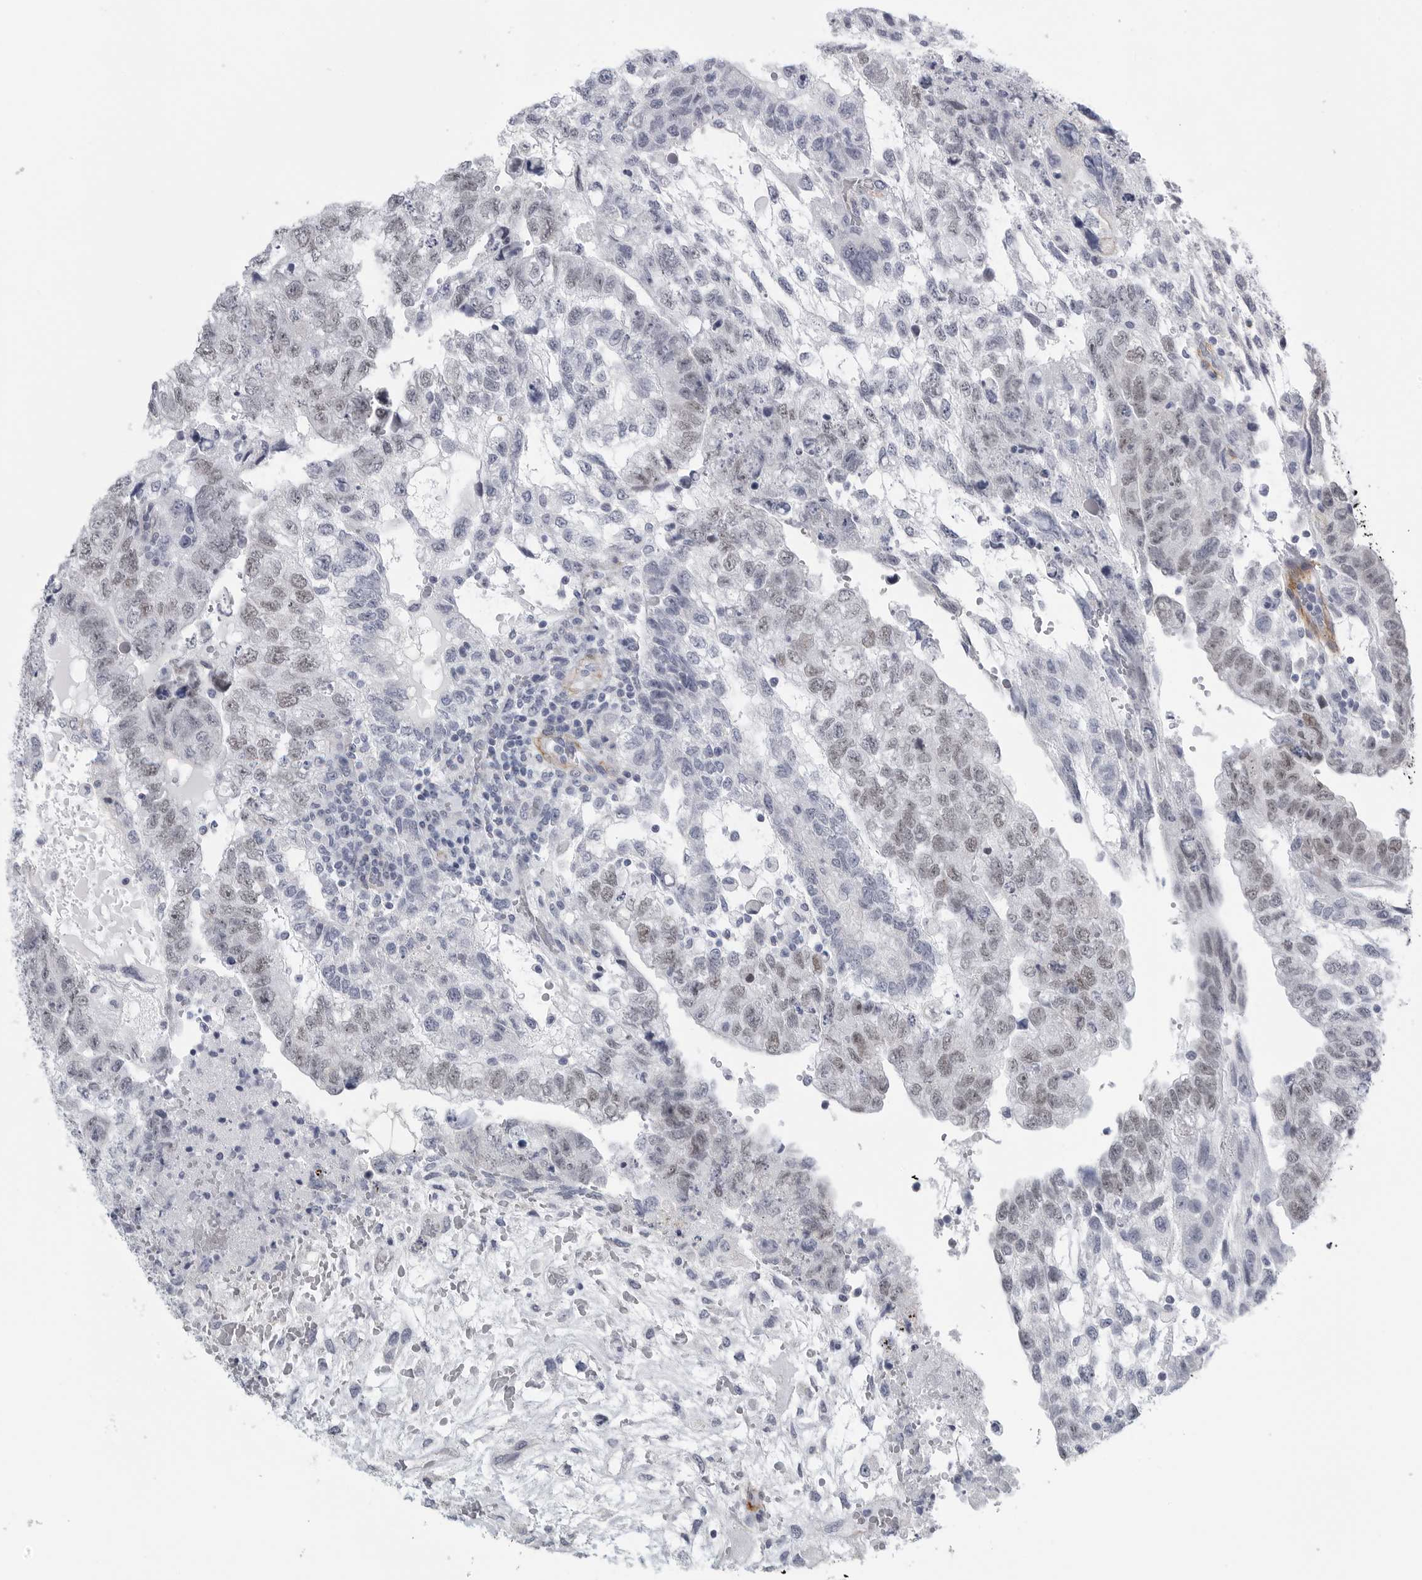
{"staining": {"intensity": "weak", "quantity": ">75%", "location": "nuclear"}, "tissue": "testis cancer", "cell_type": "Tumor cells", "image_type": "cancer", "snomed": [{"axis": "morphology", "description": "Carcinoma, Embryonal, NOS"}, {"axis": "topography", "description": "Testis"}], "caption": "Testis embryonal carcinoma tissue demonstrates weak nuclear positivity in approximately >75% of tumor cells, visualized by immunohistochemistry. (Brightfield microscopy of DAB IHC at high magnification).", "gene": "TNR", "patient": {"sex": "male", "age": 36}}